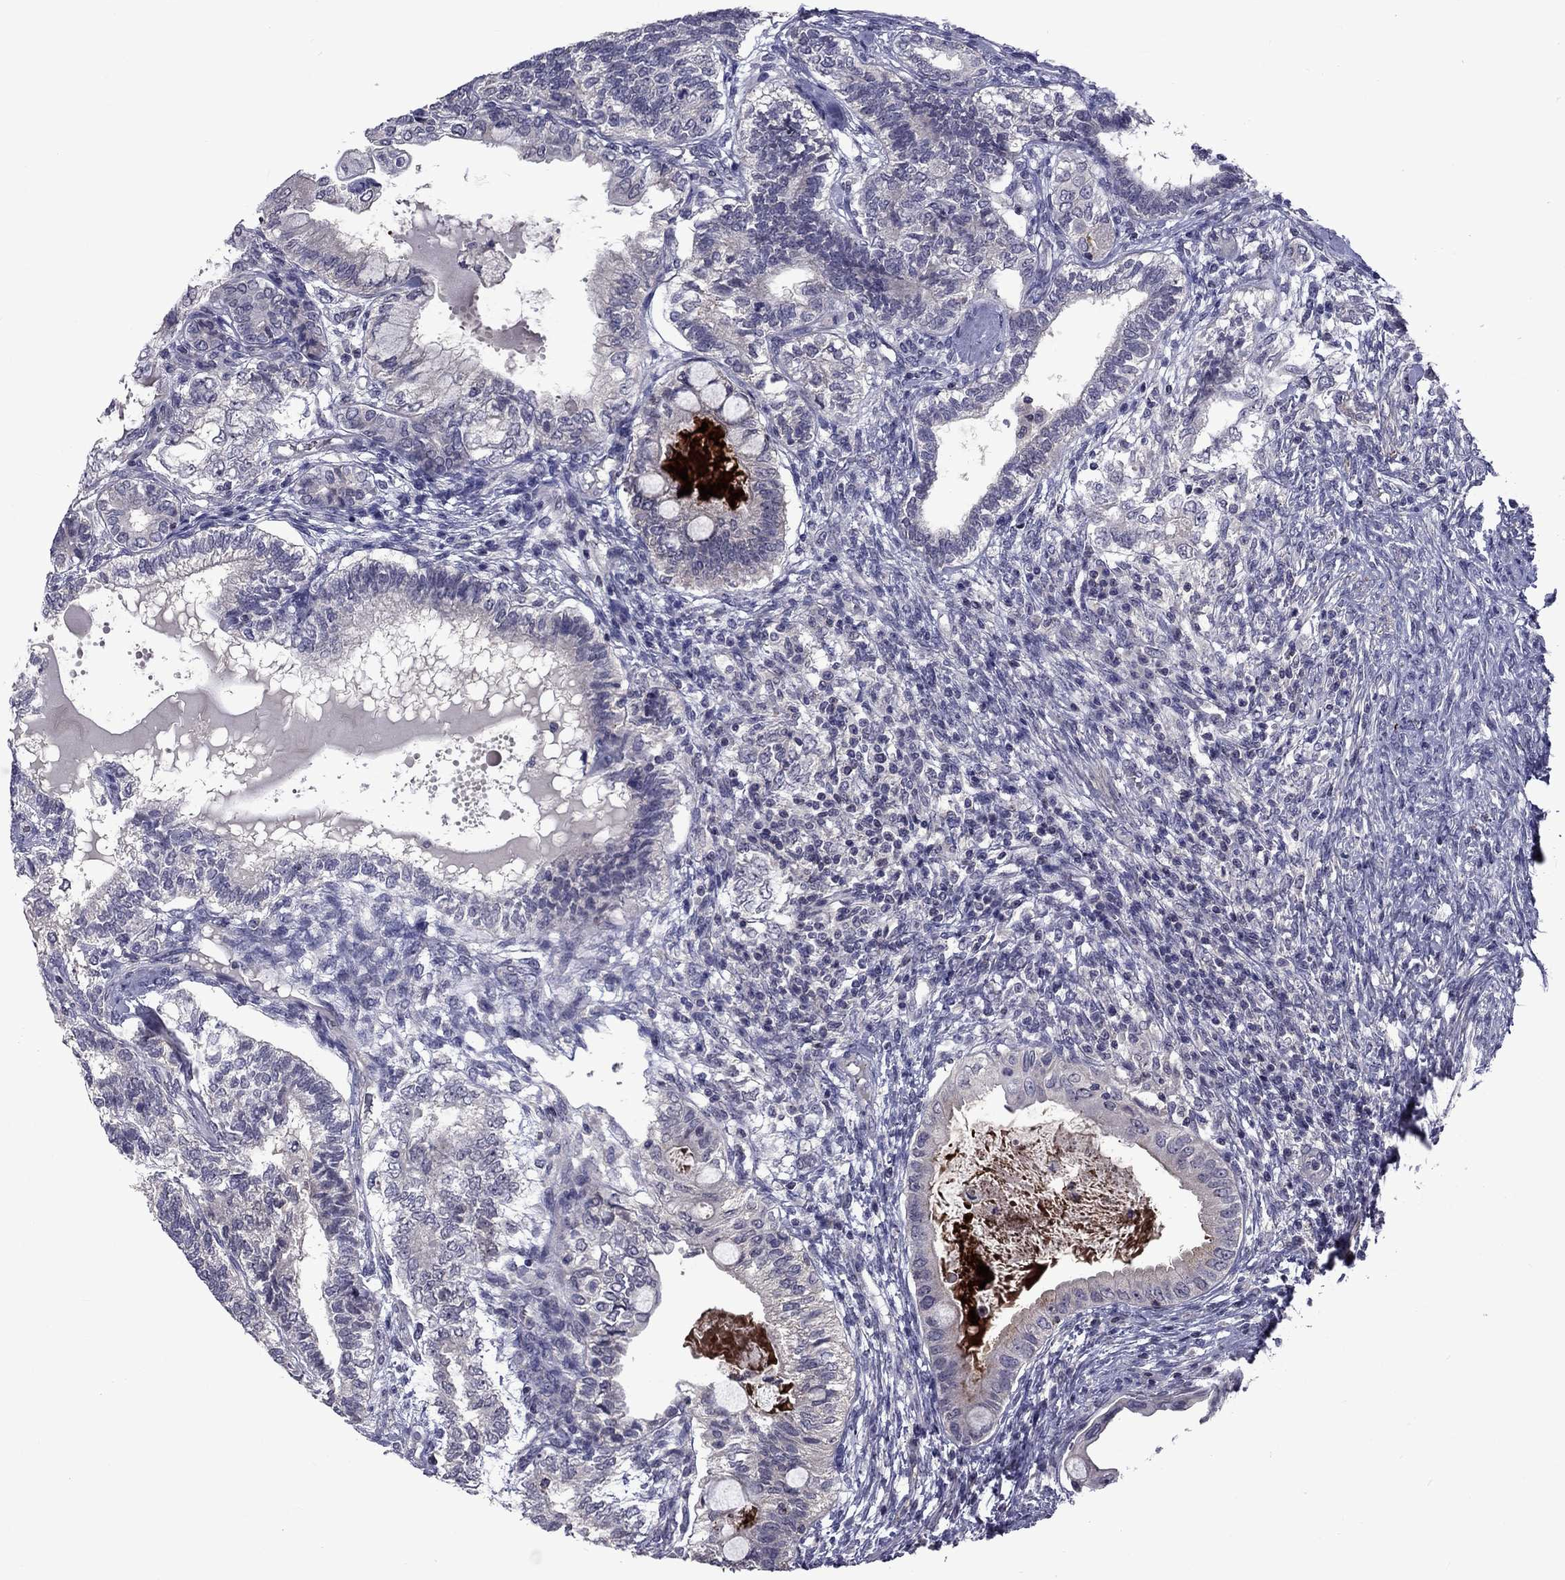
{"staining": {"intensity": "negative", "quantity": "none", "location": "none"}, "tissue": "testis cancer", "cell_type": "Tumor cells", "image_type": "cancer", "snomed": [{"axis": "morphology", "description": "Seminoma, NOS"}, {"axis": "morphology", "description": "Carcinoma, Embryonal, NOS"}, {"axis": "topography", "description": "Testis"}], "caption": "Immunohistochemistry photomicrograph of testis cancer (embryonal carcinoma) stained for a protein (brown), which demonstrates no expression in tumor cells. (DAB immunohistochemistry with hematoxylin counter stain).", "gene": "SNTA1", "patient": {"sex": "male", "age": 41}}